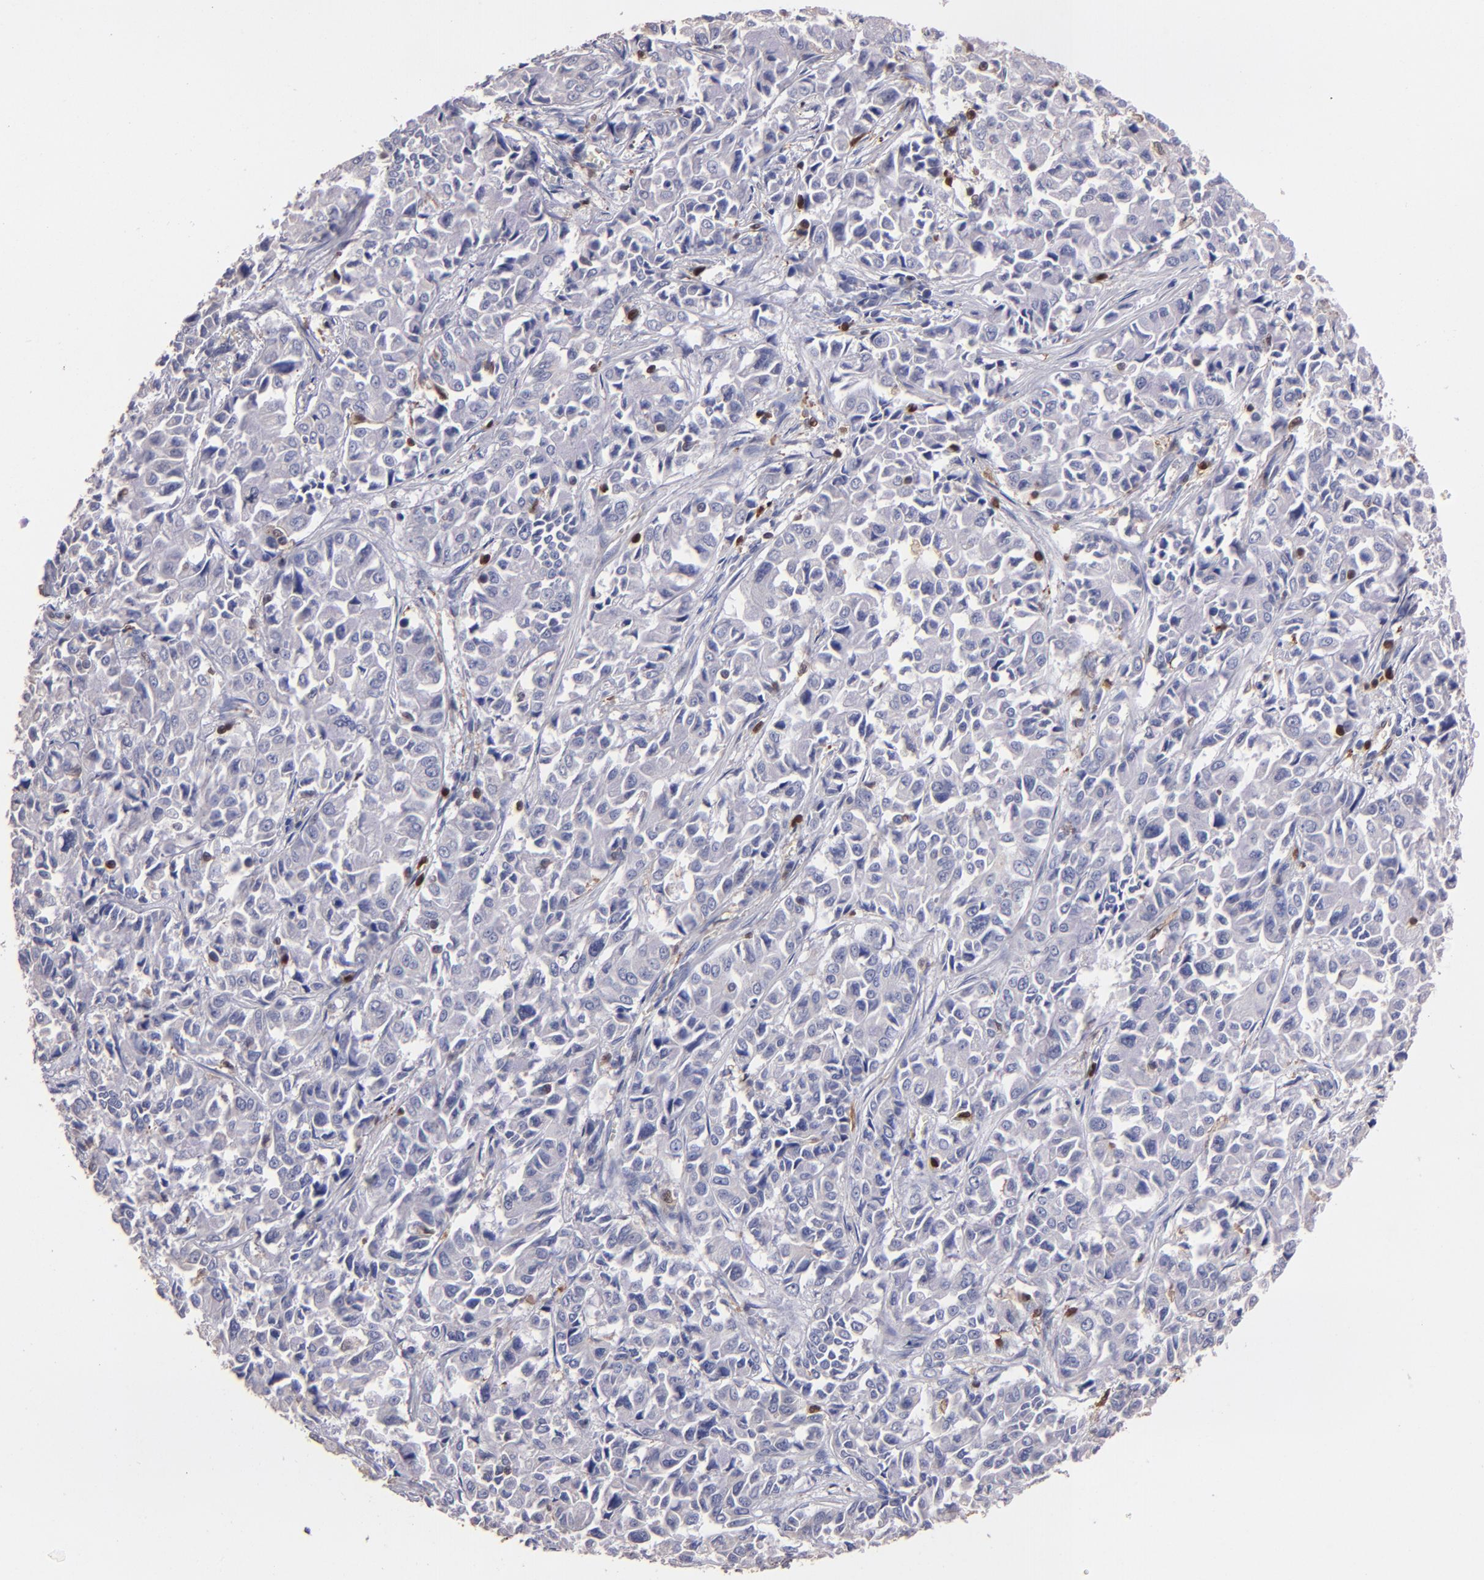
{"staining": {"intensity": "negative", "quantity": "none", "location": "none"}, "tissue": "pancreatic cancer", "cell_type": "Tumor cells", "image_type": "cancer", "snomed": [{"axis": "morphology", "description": "Adenocarcinoma, NOS"}, {"axis": "topography", "description": "Pancreas"}], "caption": "This is an immunohistochemistry (IHC) photomicrograph of human pancreatic adenocarcinoma. There is no expression in tumor cells.", "gene": "S100A4", "patient": {"sex": "female", "age": 52}}